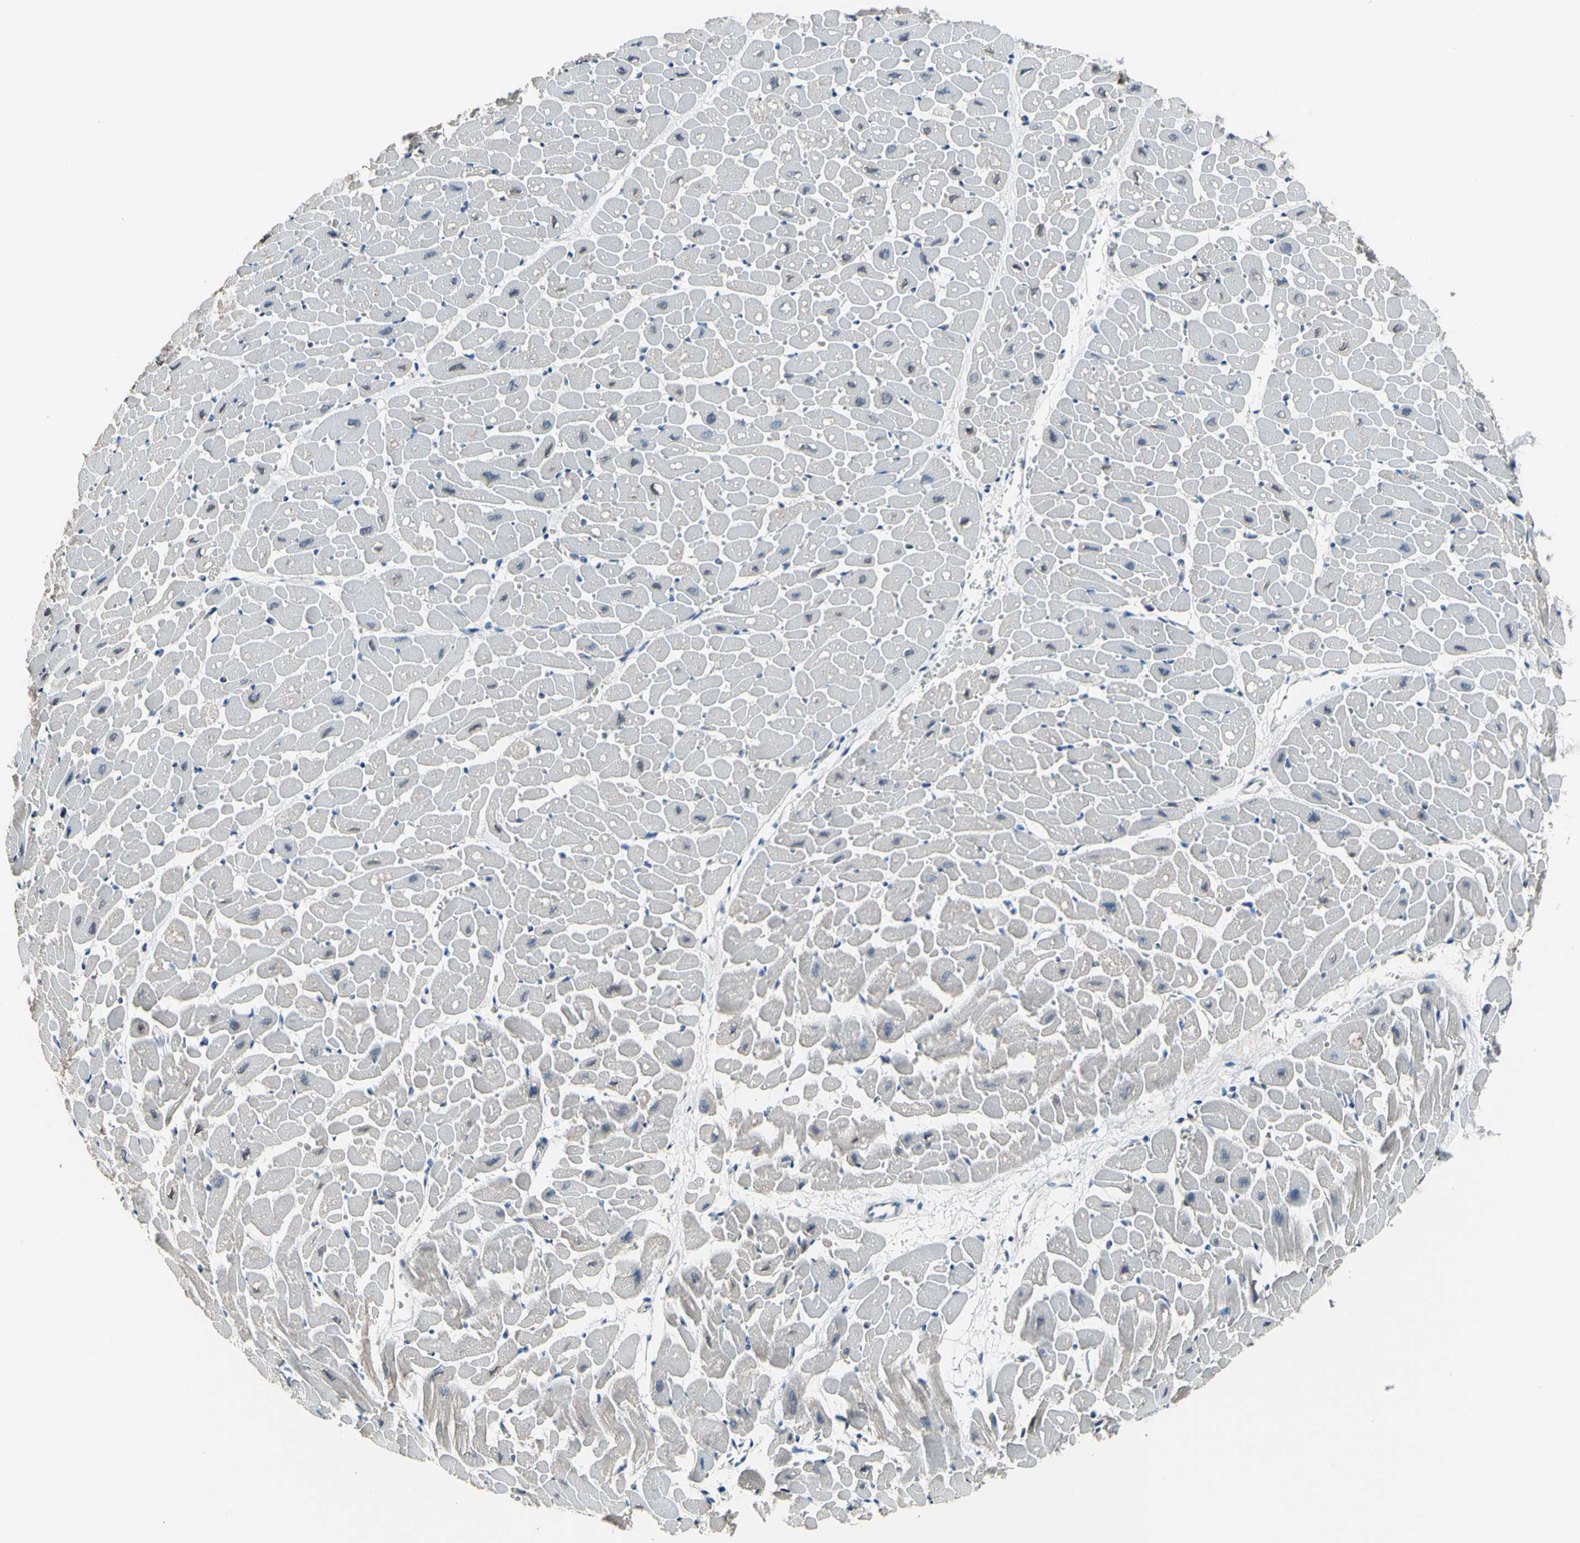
{"staining": {"intensity": "negative", "quantity": "none", "location": "none"}, "tissue": "heart muscle", "cell_type": "Cardiomyocytes", "image_type": "normal", "snomed": [{"axis": "morphology", "description": "Normal tissue, NOS"}, {"axis": "topography", "description": "Heart"}], "caption": "Immunohistochemistry image of benign heart muscle: heart muscle stained with DAB demonstrates no significant protein expression in cardiomyocytes. The staining is performed using DAB brown chromogen with nuclei counter-stained in using hematoxylin.", "gene": "COL6A3", "patient": {"sex": "male", "age": 45}}